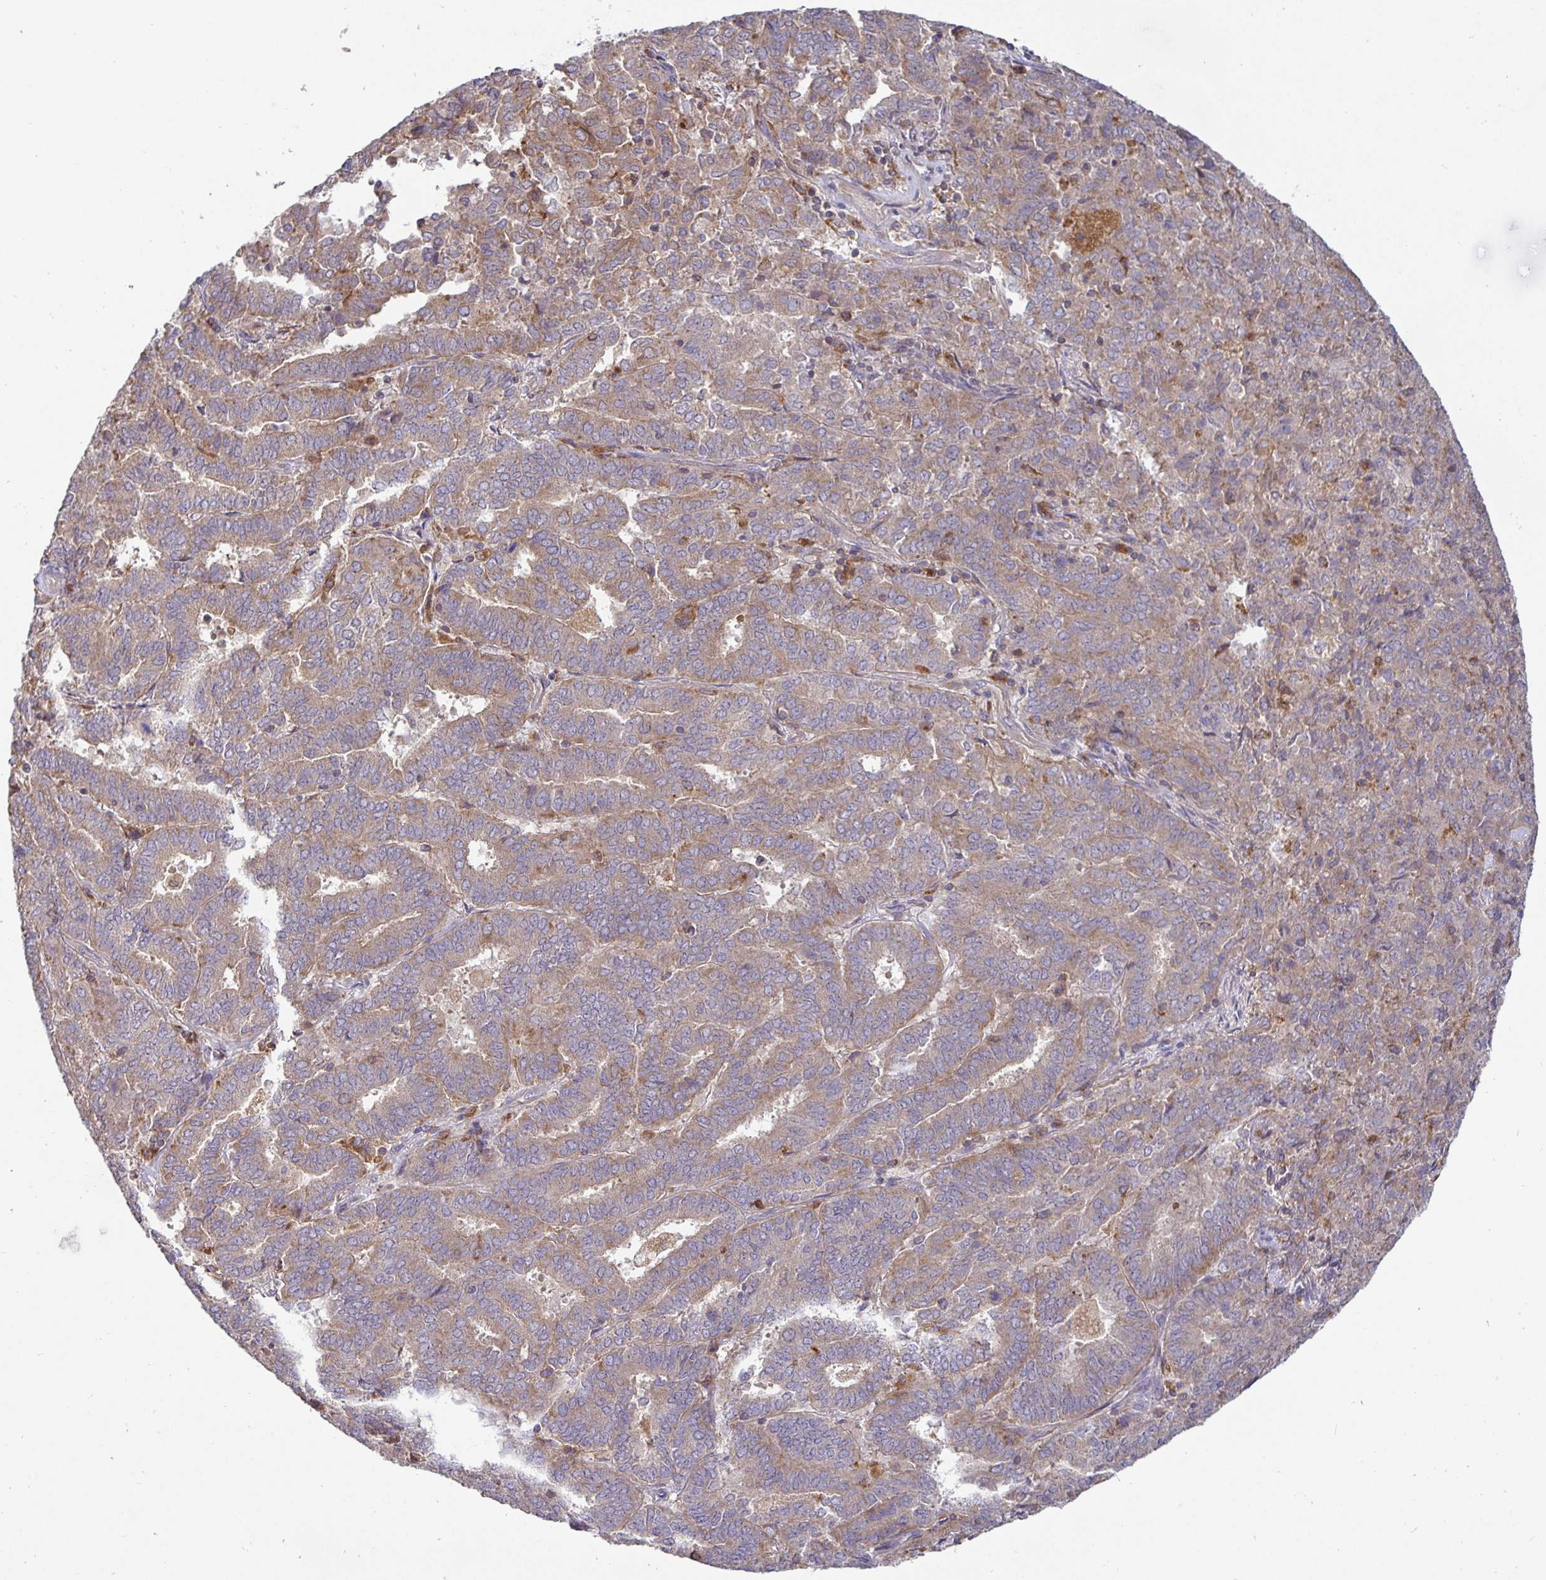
{"staining": {"intensity": "weak", "quantity": ">75%", "location": "cytoplasmic/membranous"}, "tissue": "endometrial cancer", "cell_type": "Tumor cells", "image_type": "cancer", "snomed": [{"axis": "morphology", "description": "Adenocarcinoma, NOS"}, {"axis": "topography", "description": "Endometrium"}], "caption": "Immunohistochemical staining of human endometrial cancer demonstrates low levels of weak cytoplasmic/membranous protein expression in about >75% of tumor cells.", "gene": "ATP6V1F", "patient": {"sex": "female", "age": 72}}